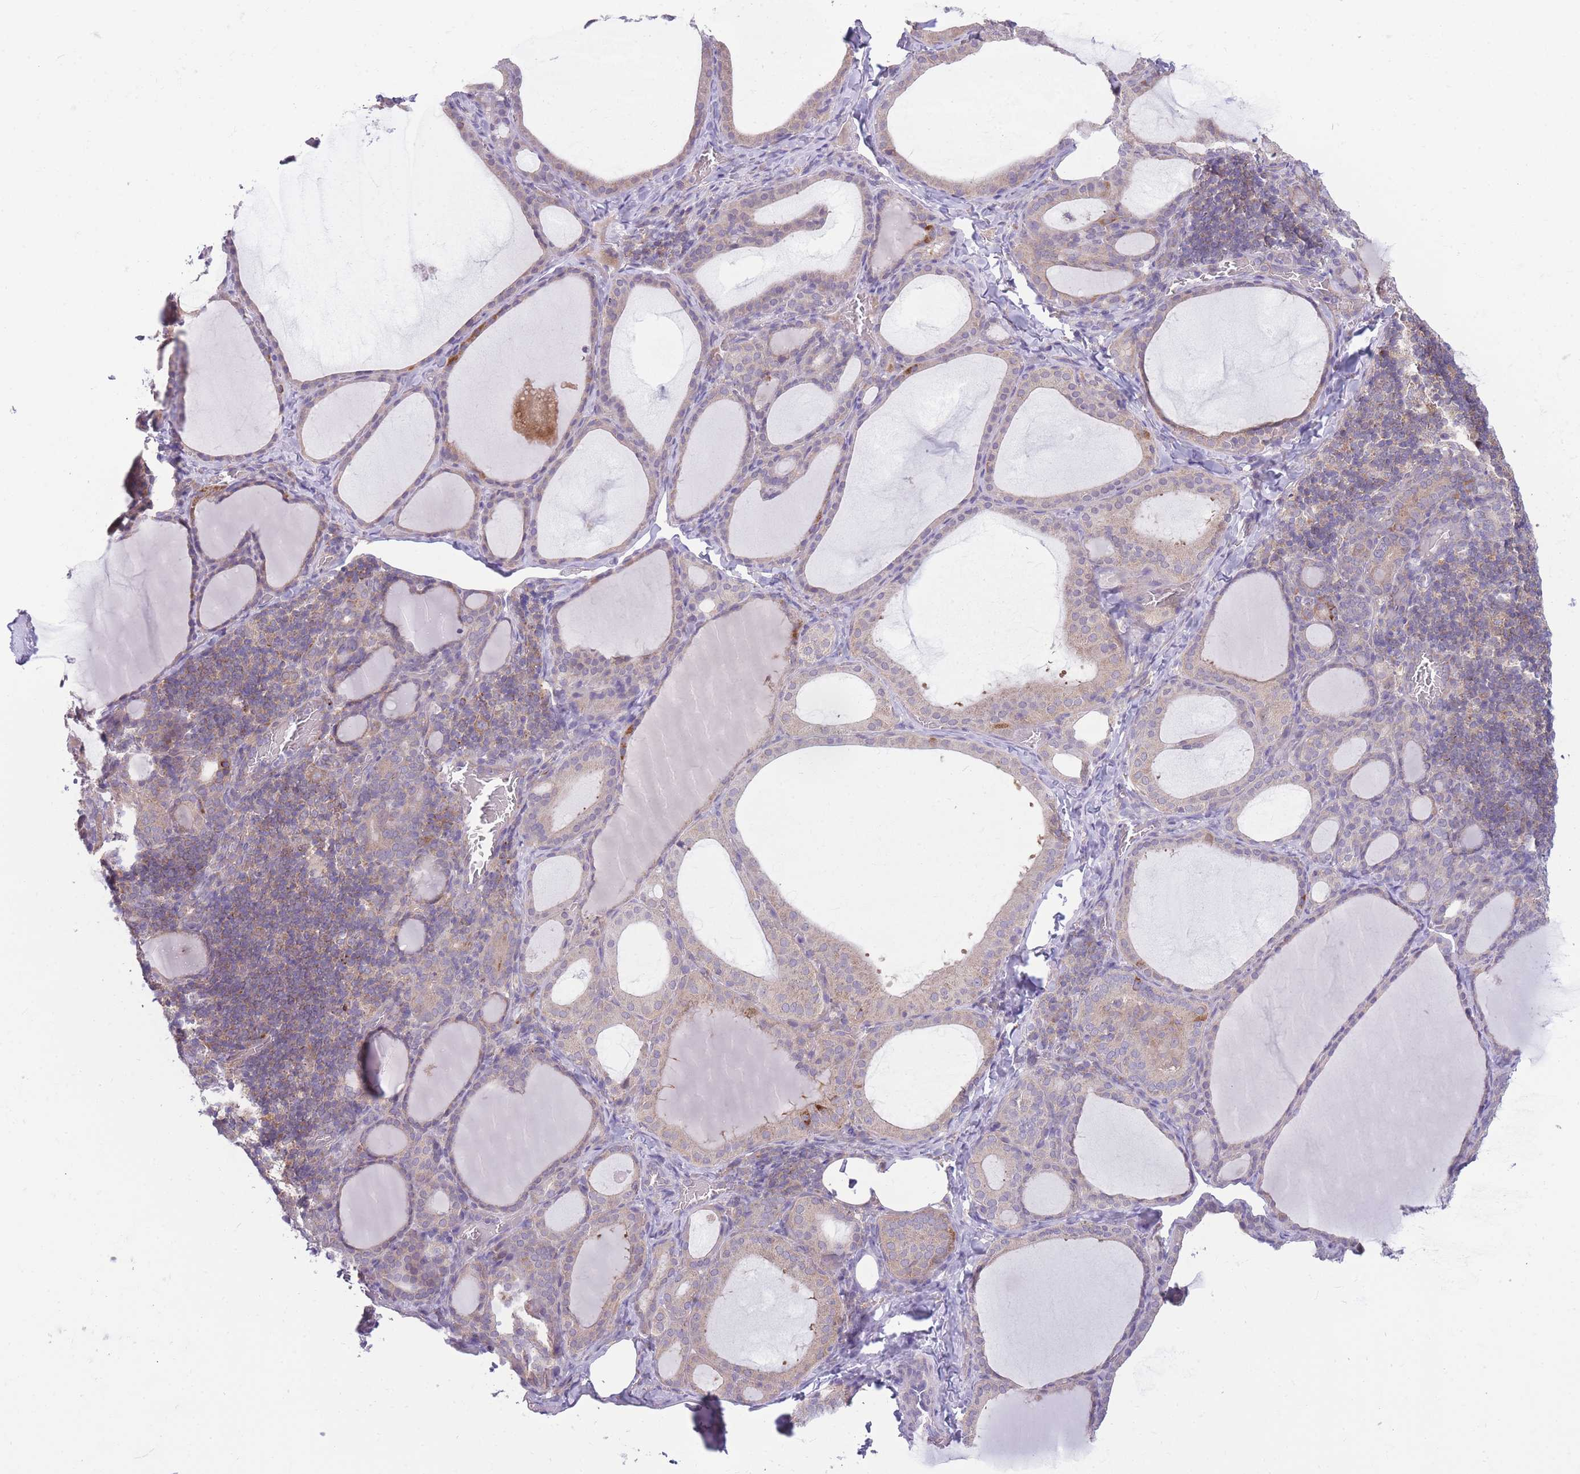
{"staining": {"intensity": "weak", "quantity": "25%-75%", "location": "cytoplasmic/membranous"}, "tissue": "thyroid gland", "cell_type": "Glandular cells", "image_type": "normal", "snomed": [{"axis": "morphology", "description": "Normal tissue, NOS"}, {"axis": "topography", "description": "Thyroid gland"}], "caption": "A micrograph of human thyroid gland stained for a protein shows weak cytoplasmic/membranous brown staining in glandular cells.", "gene": "CCT6A", "patient": {"sex": "female", "age": 39}}